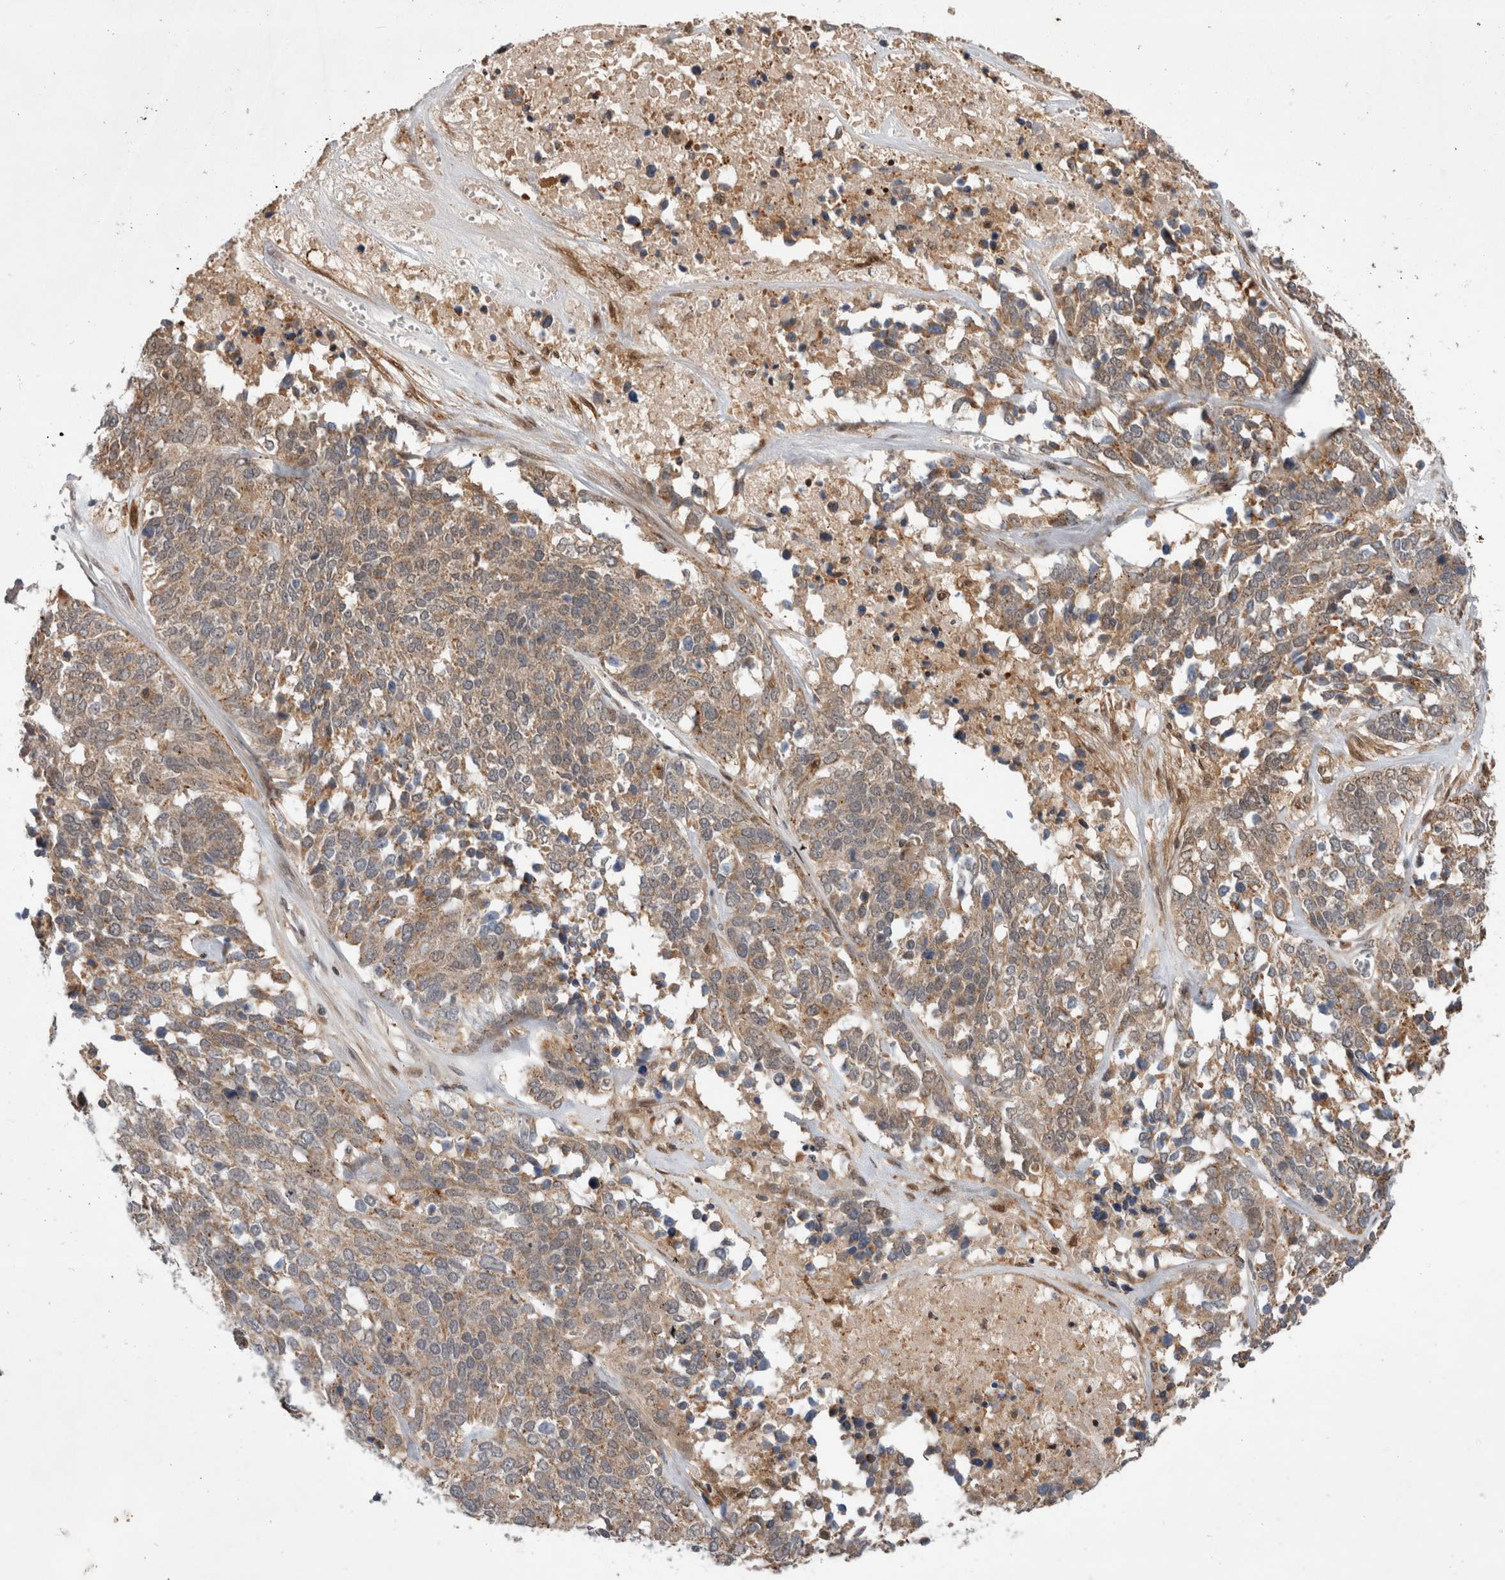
{"staining": {"intensity": "weak", "quantity": ">75%", "location": "cytoplasmic/membranous"}, "tissue": "ovarian cancer", "cell_type": "Tumor cells", "image_type": "cancer", "snomed": [{"axis": "morphology", "description": "Cystadenocarcinoma, serous, NOS"}, {"axis": "topography", "description": "Ovary"}], "caption": "Immunohistochemical staining of serous cystadenocarcinoma (ovarian) reveals weak cytoplasmic/membranous protein expression in about >75% of tumor cells.", "gene": "MRPL37", "patient": {"sex": "female", "age": 44}}